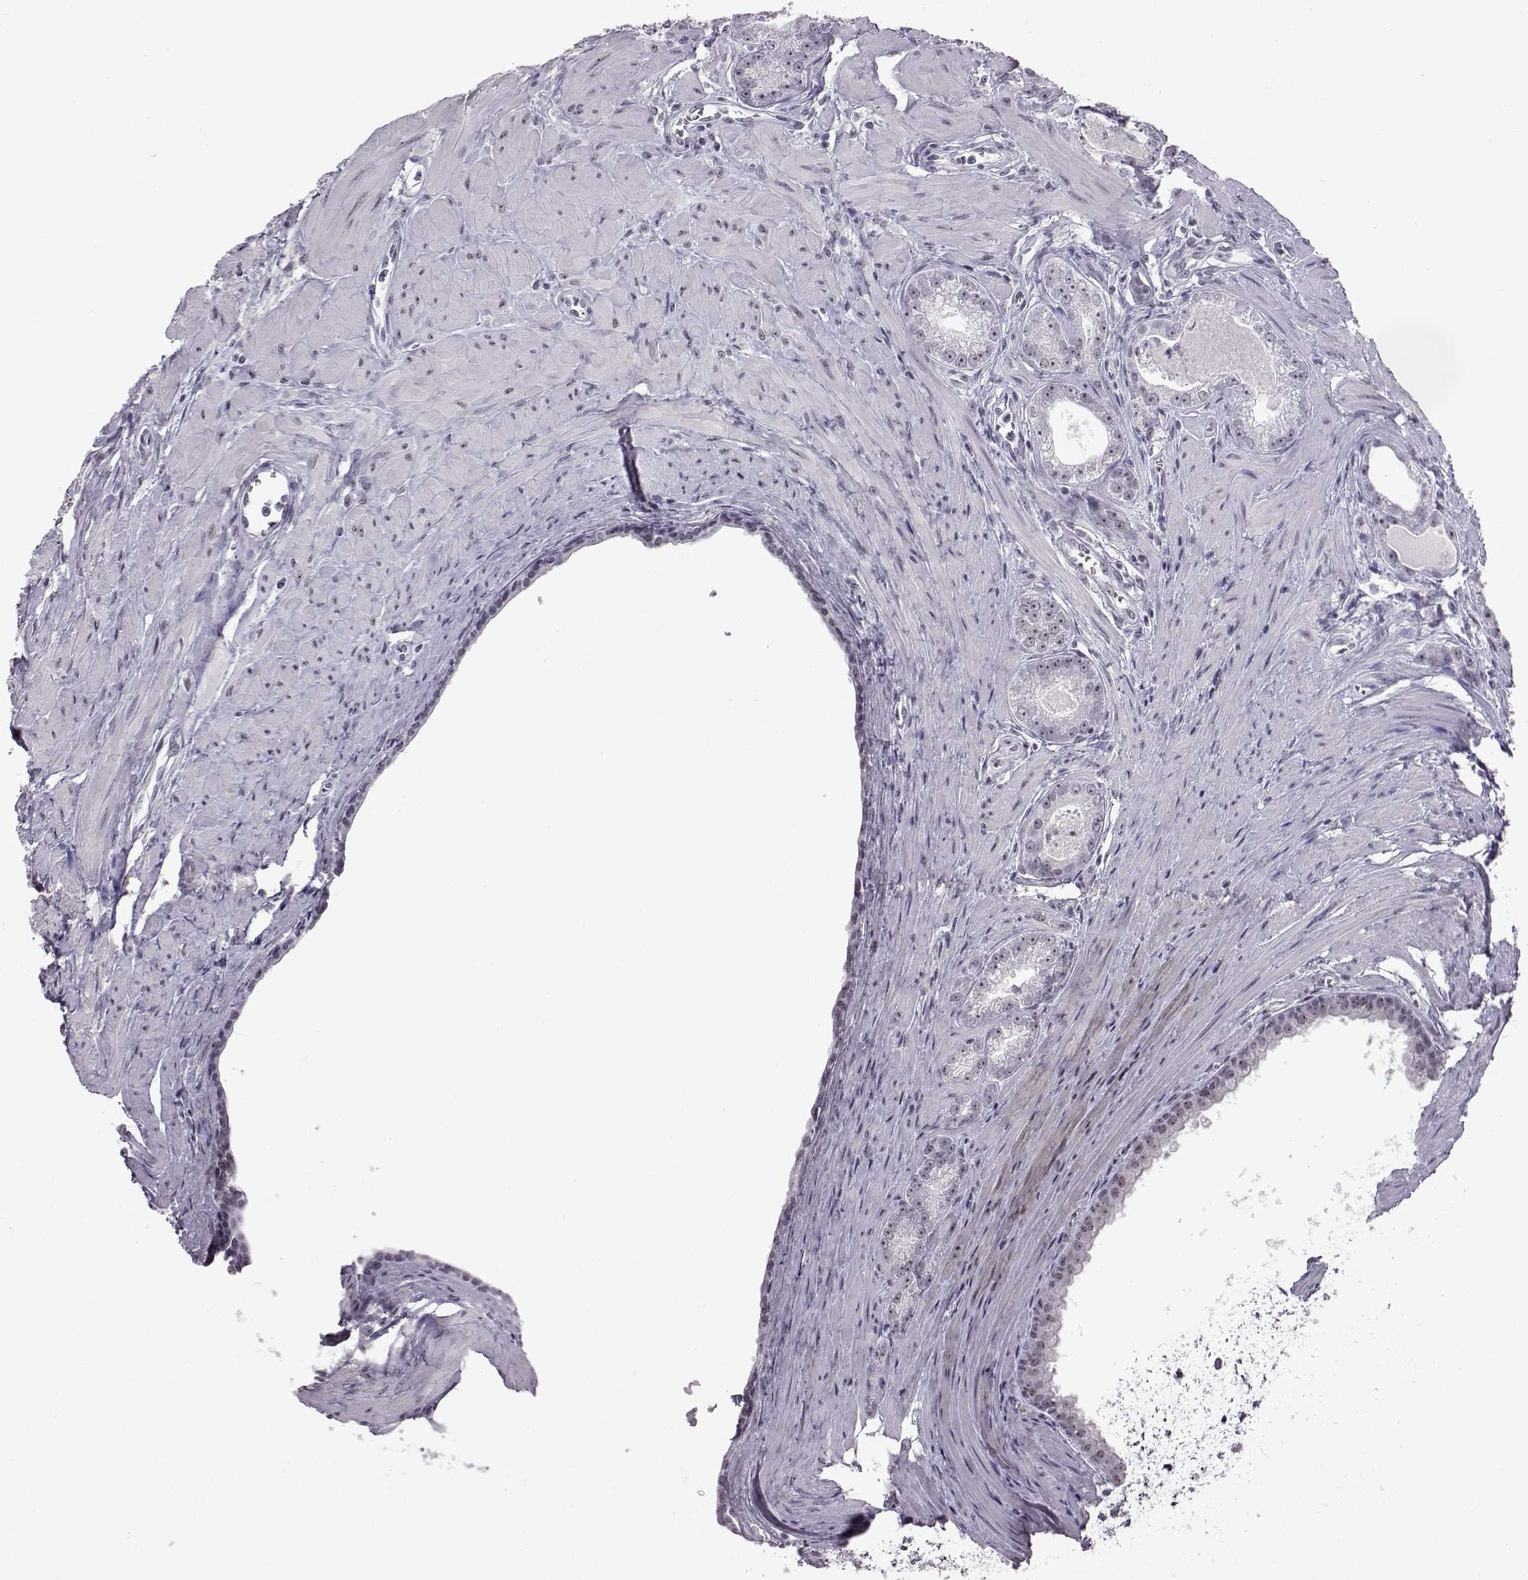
{"staining": {"intensity": "weak", "quantity": "<25%", "location": "nuclear"}, "tissue": "prostate cancer", "cell_type": "Tumor cells", "image_type": "cancer", "snomed": [{"axis": "morphology", "description": "Adenocarcinoma, NOS"}, {"axis": "topography", "description": "Prostate"}], "caption": "Tumor cells show no significant protein staining in prostate cancer (adenocarcinoma). Brightfield microscopy of IHC stained with DAB (3,3'-diaminobenzidine) (brown) and hematoxylin (blue), captured at high magnification.", "gene": "ADGRG2", "patient": {"sex": "male", "age": 71}}